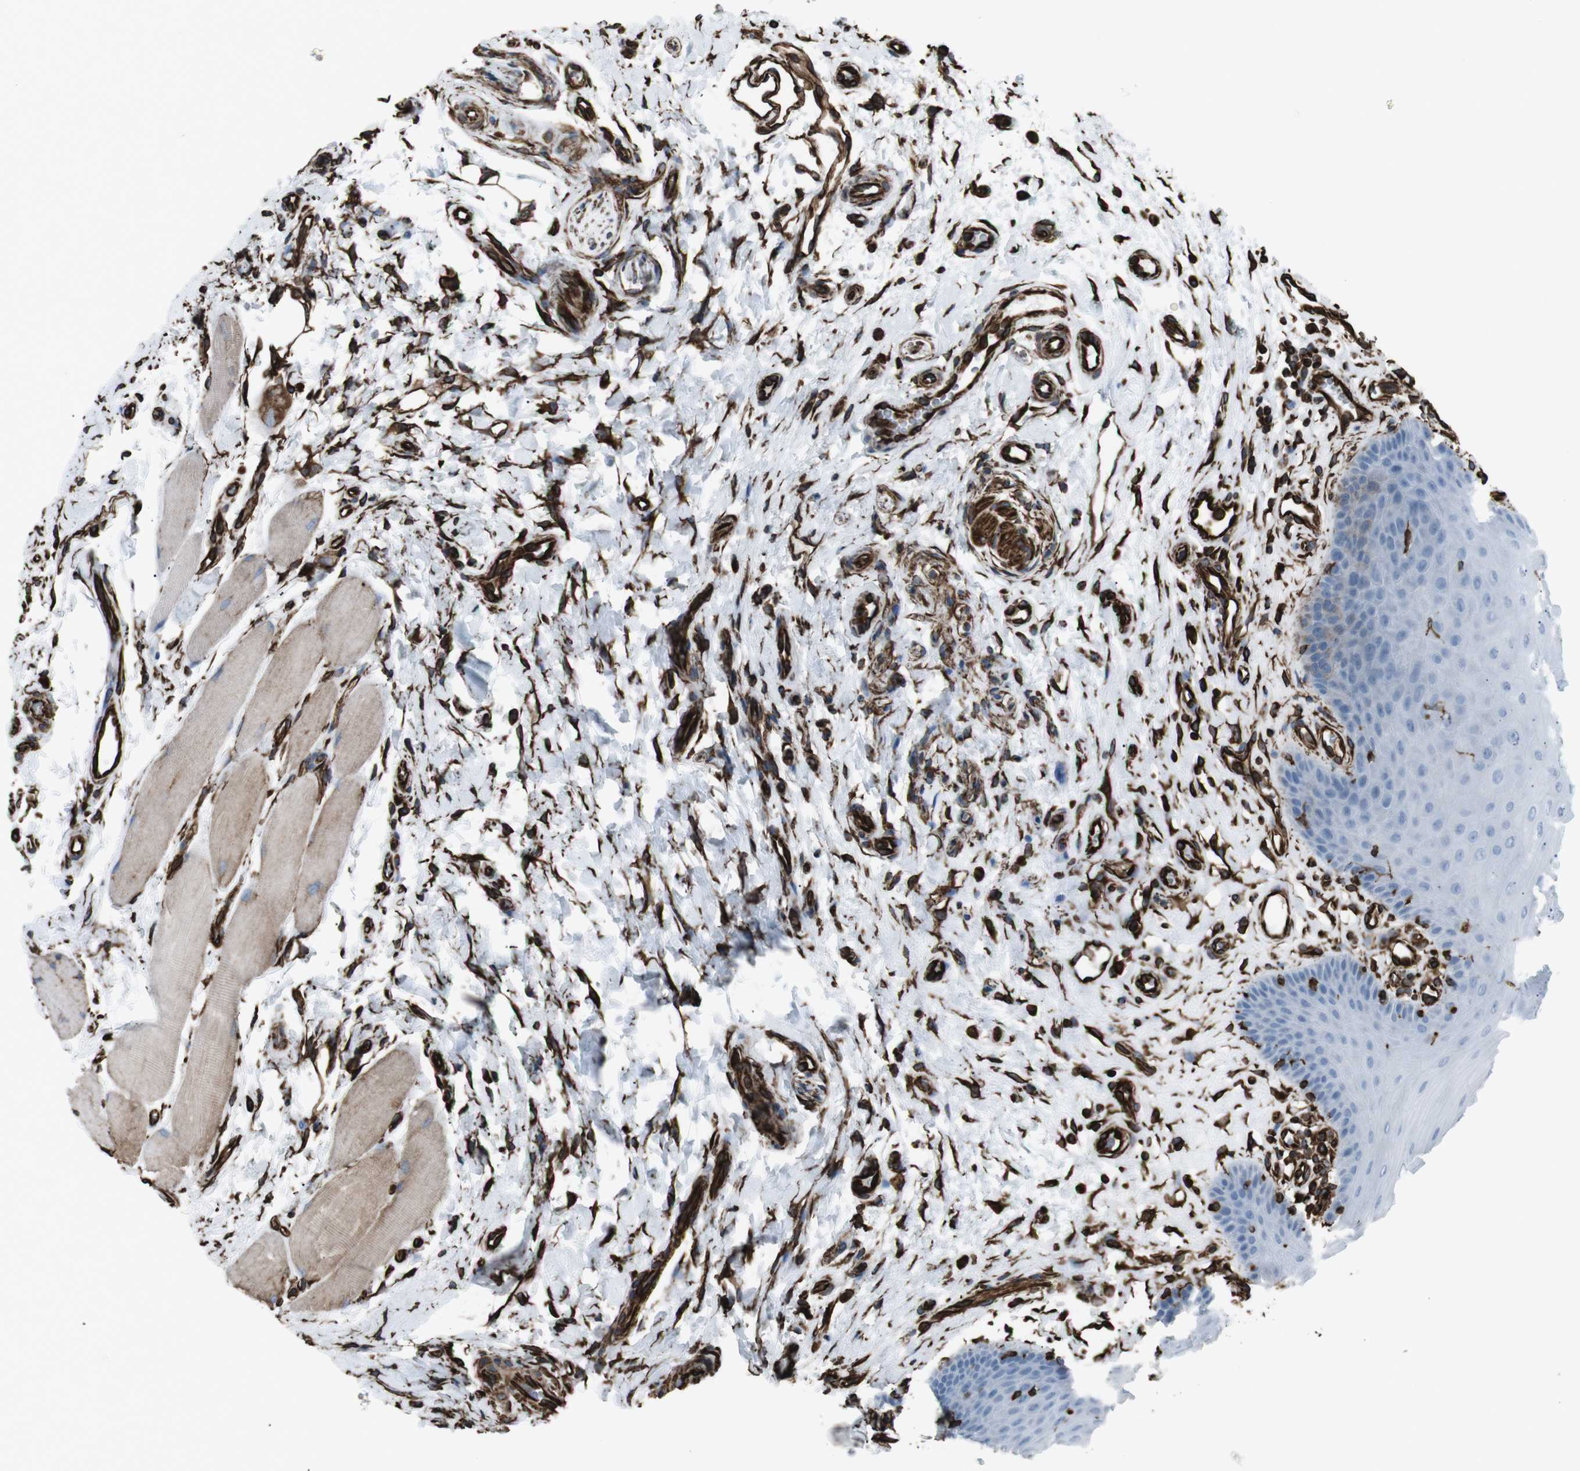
{"staining": {"intensity": "negative", "quantity": "none", "location": "none"}, "tissue": "oral mucosa", "cell_type": "Squamous epithelial cells", "image_type": "normal", "snomed": [{"axis": "morphology", "description": "Normal tissue, NOS"}, {"axis": "topography", "description": "Skeletal muscle"}, {"axis": "topography", "description": "Oral tissue"}], "caption": "An IHC image of unremarkable oral mucosa is shown. There is no staining in squamous epithelial cells of oral mucosa.", "gene": "ZDHHC6", "patient": {"sex": "male", "age": 58}}